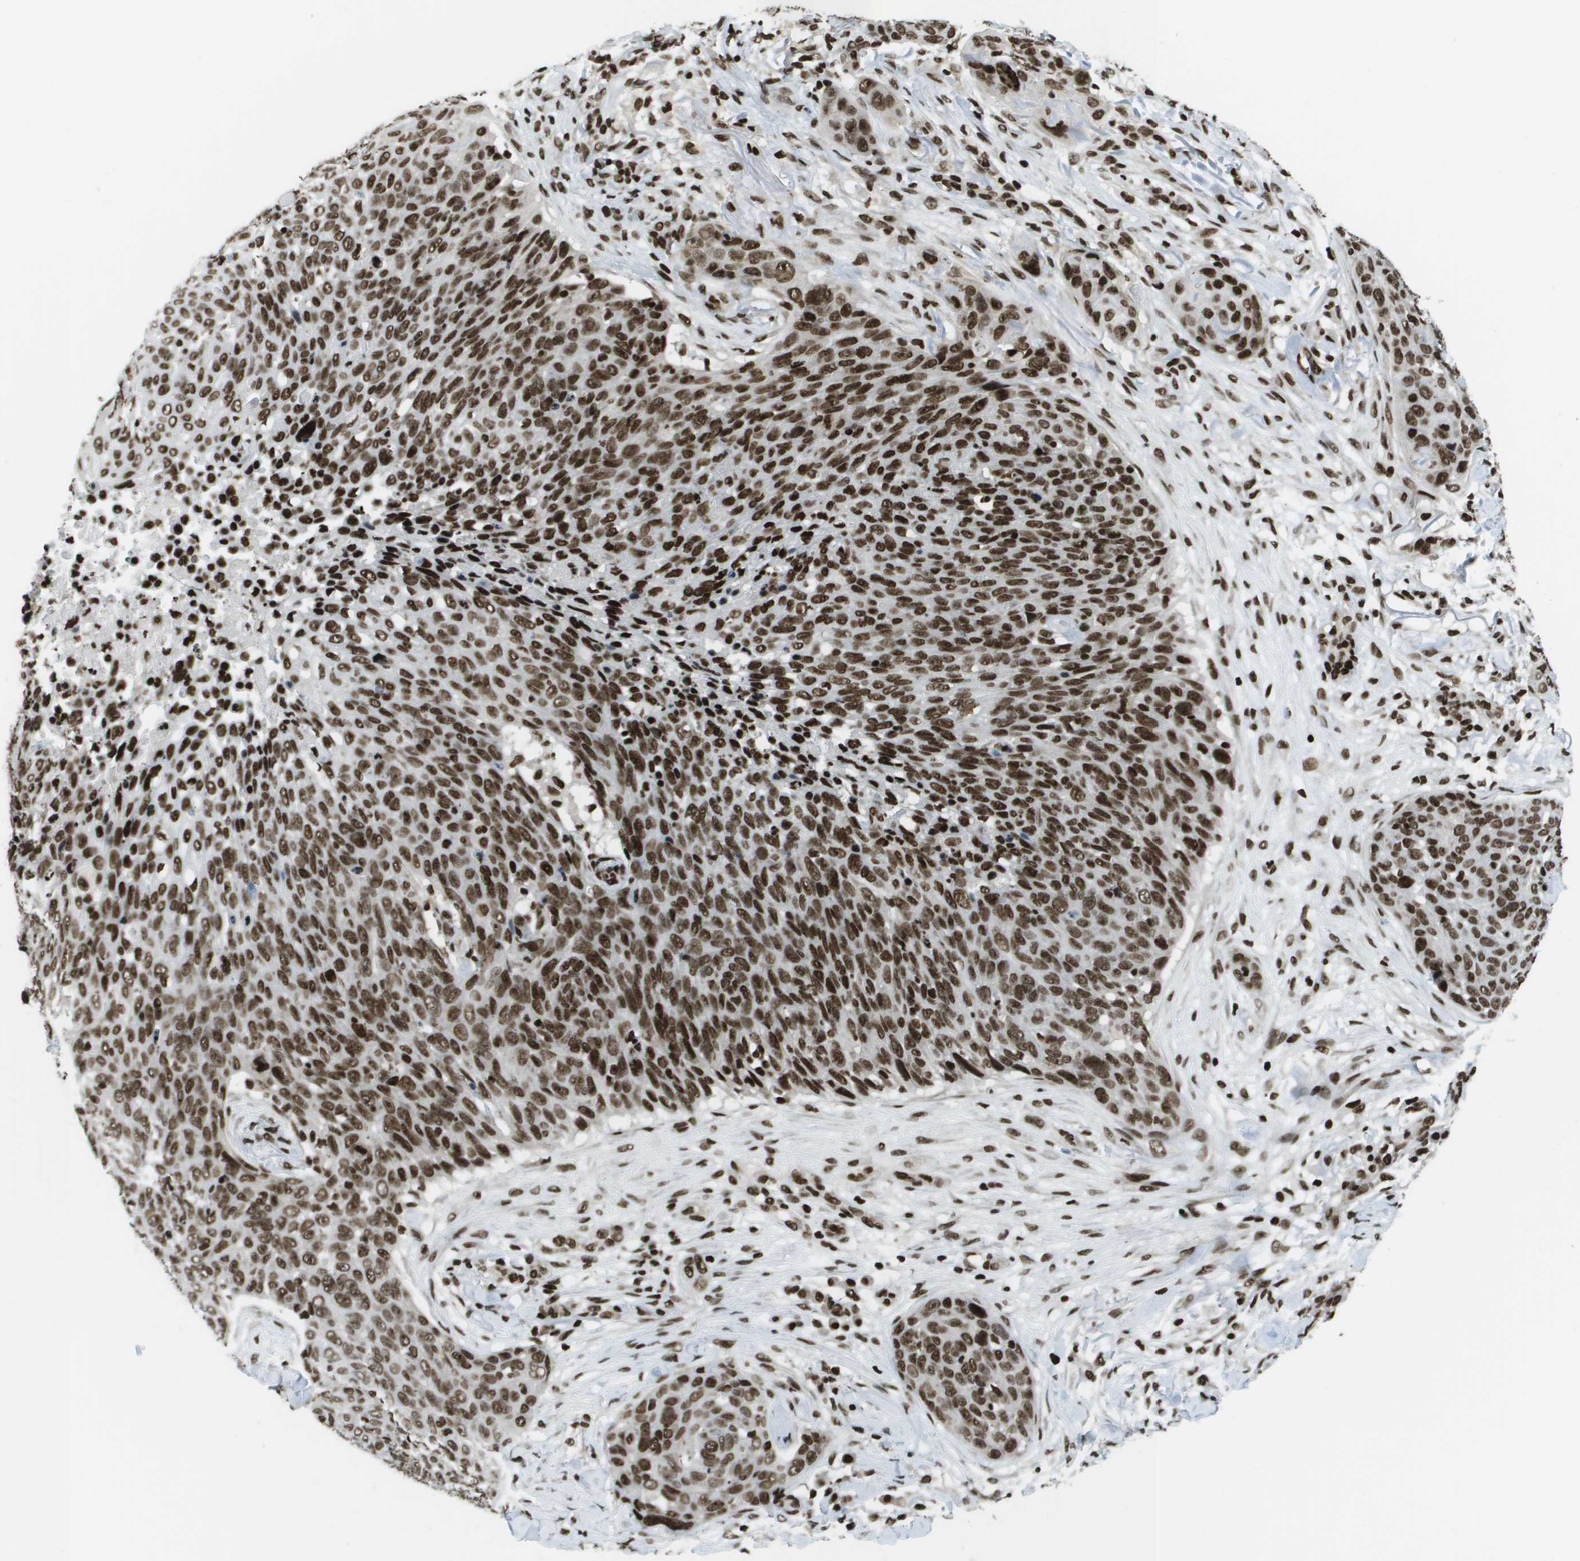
{"staining": {"intensity": "strong", "quantity": ">75%", "location": "nuclear"}, "tissue": "skin cancer", "cell_type": "Tumor cells", "image_type": "cancer", "snomed": [{"axis": "morphology", "description": "Squamous cell carcinoma in situ, NOS"}, {"axis": "morphology", "description": "Squamous cell carcinoma, NOS"}, {"axis": "topography", "description": "Skin"}], "caption": "Immunohistochemistry (IHC) histopathology image of neoplastic tissue: human skin cancer (squamous cell carcinoma) stained using immunohistochemistry displays high levels of strong protein expression localized specifically in the nuclear of tumor cells, appearing as a nuclear brown color.", "gene": "GLYR1", "patient": {"sex": "male", "age": 93}}